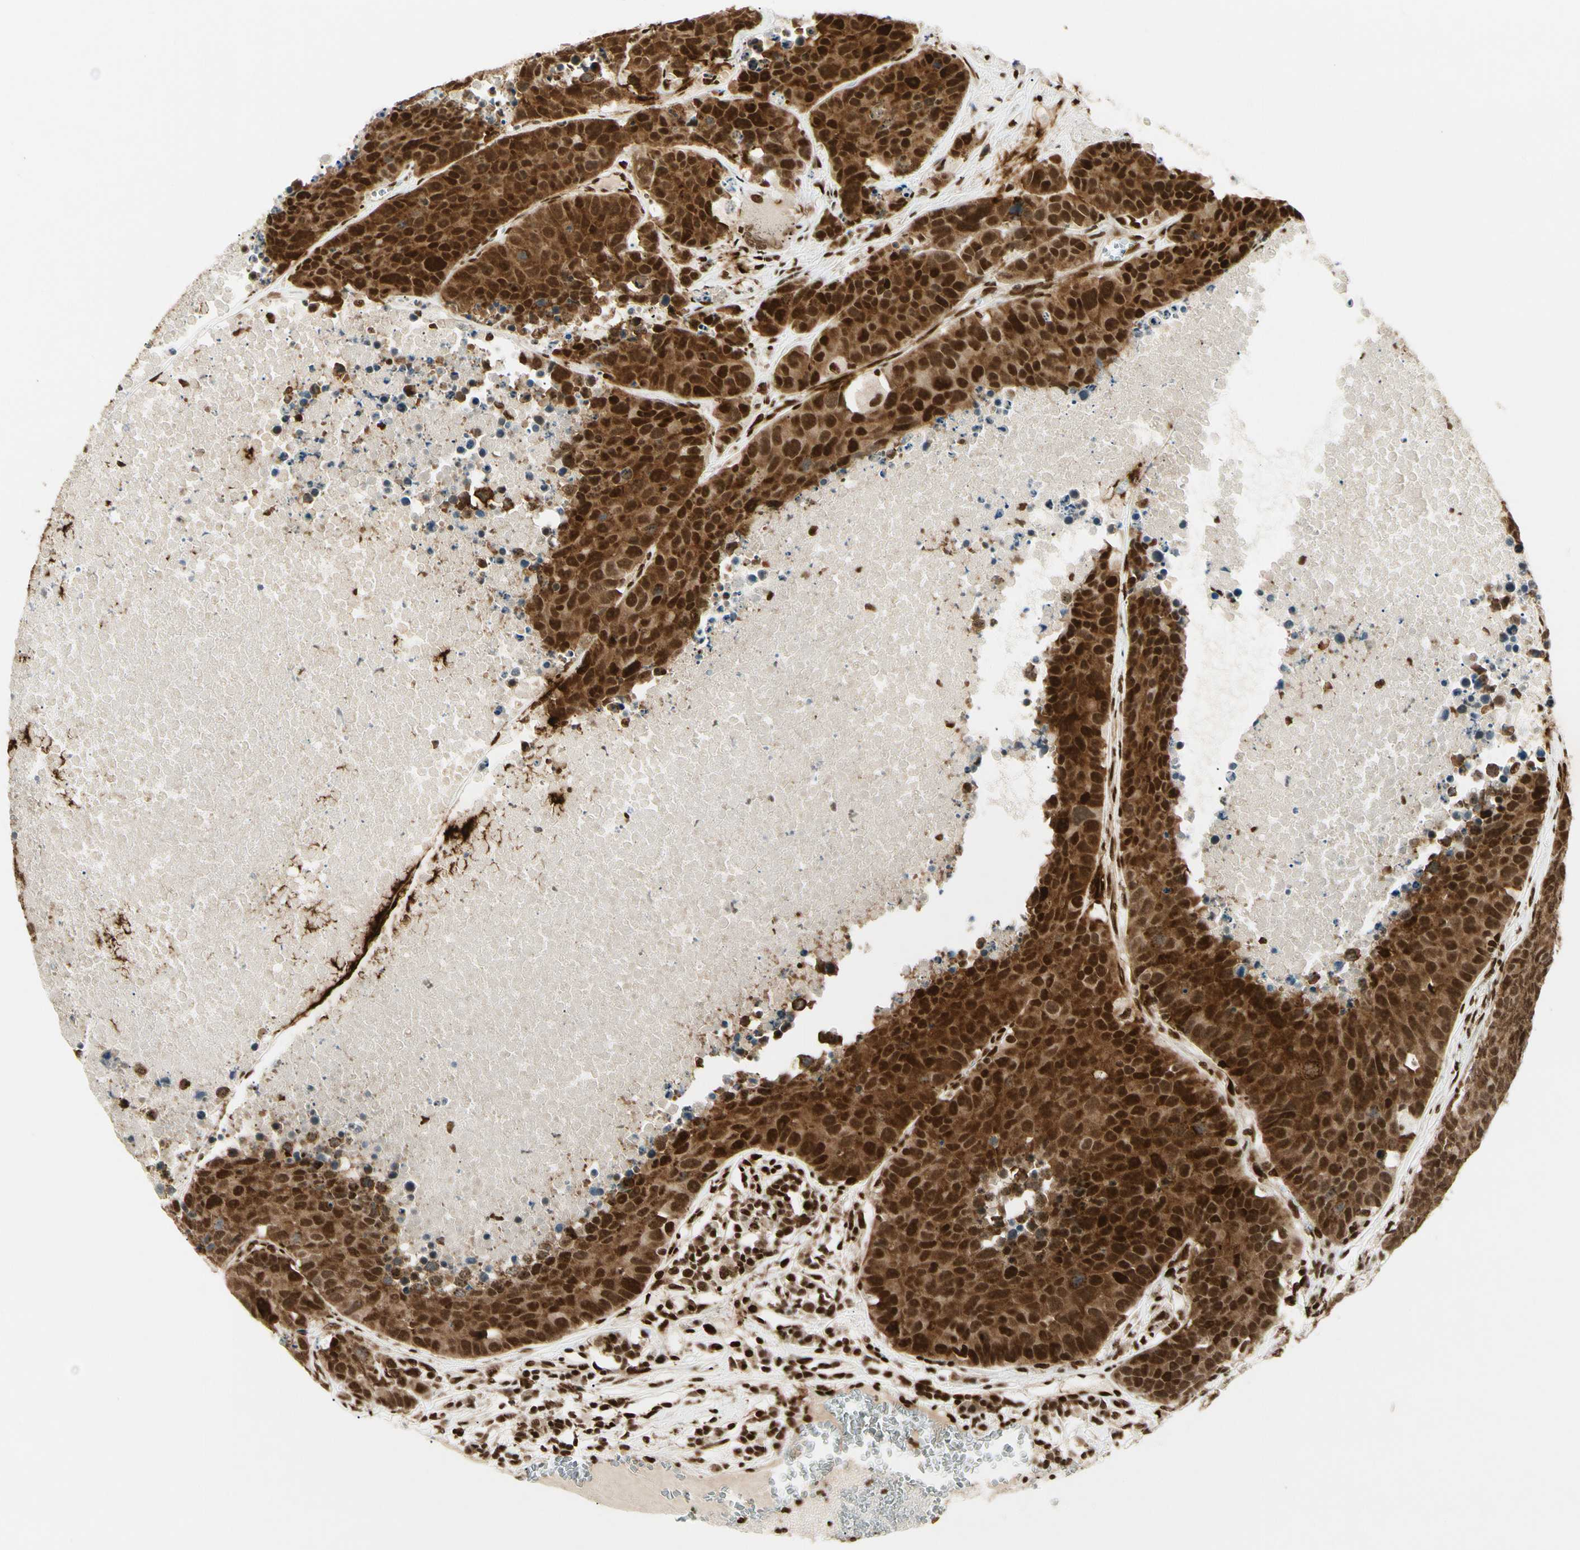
{"staining": {"intensity": "strong", "quantity": ">75%", "location": "cytoplasmic/membranous,nuclear"}, "tissue": "carcinoid", "cell_type": "Tumor cells", "image_type": "cancer", "snomed": [{"axis": "morphology", "description": "Carcinoid, malignant, NOS"}, {"axis": "topography", "description": "Lung"}], "caption": "Carcinoid was stained to show a protein in brown. There is high levels of strong cytoplasmic/membranous and nuclear expression in about >75% of tumor cells. (DAB (3,3'-diaminobenzidine) IHC, brown staining for protein, blue staining for nuclei).", "gene": "FUS", "patient": {"sex": "male", "age": 60}}